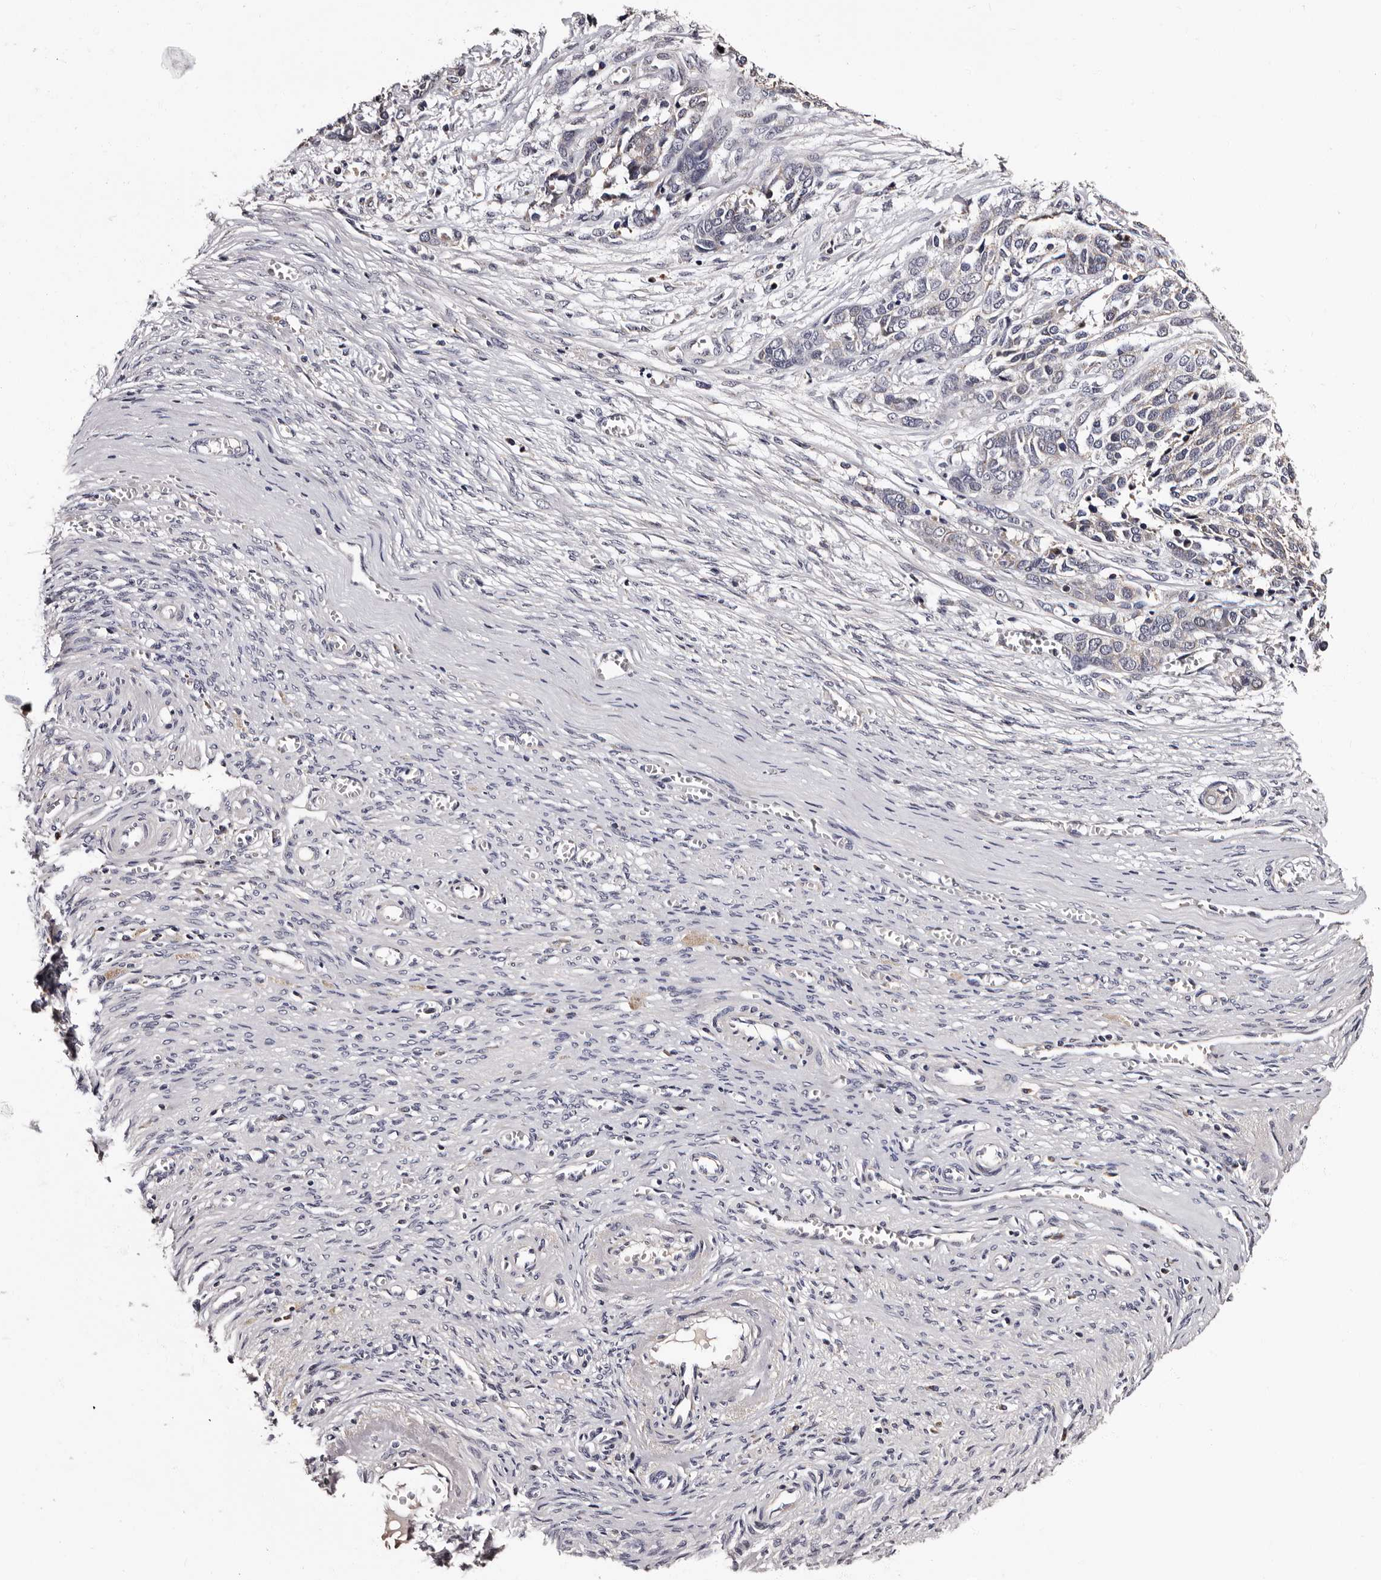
{"staining": {"intensity": "negative", "quantity": "none", "location": "none"}, "tissue": "ovarian cancer", "cell_type": "Tumor cells", "image_type": "cancer", "snomed": [{"axis": "morphology", "description": "Cystadenocarcinoma, serous, NOS"}, {"axis": "topography", "description": "Ovary"}], "caption": "This is an immunohistochemistry micrograph of ovarian serous cystadenocarcinoma. There is no positivity in tumor cells.", "gene": "TAF4B", "patient": {"sex": "female", "age": 44}}